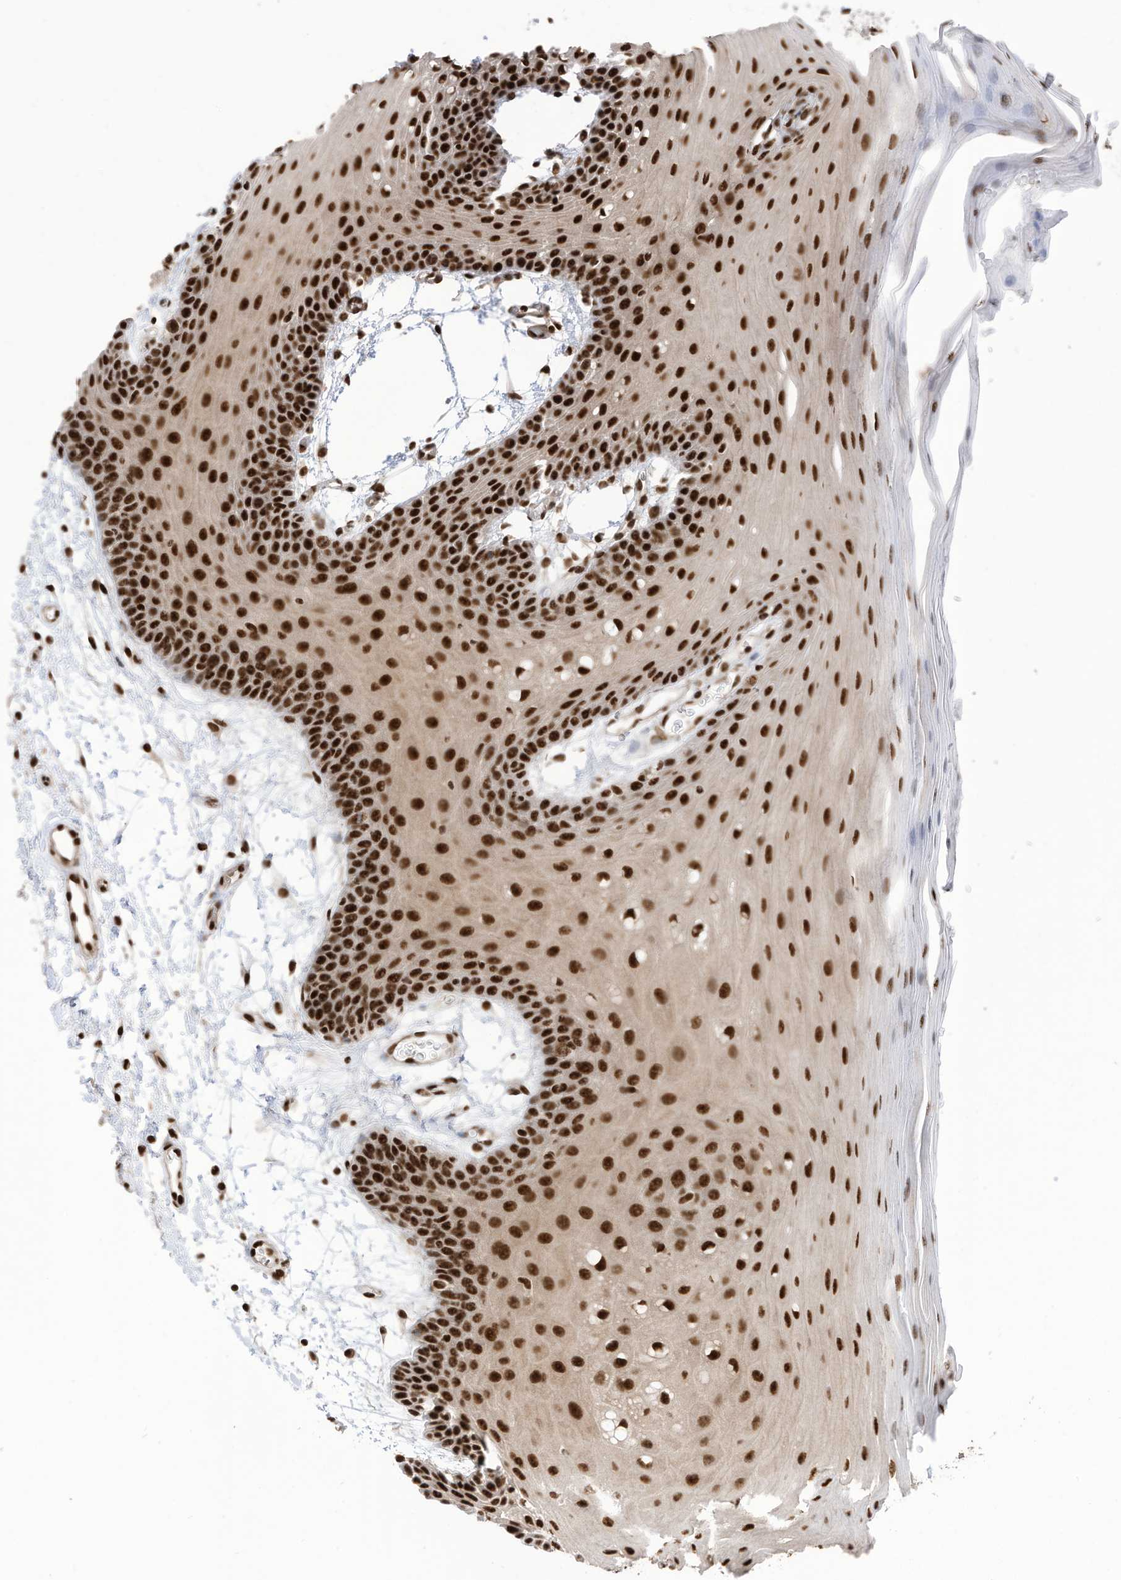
{"staining": {"intensity": "strong", "quantity": ">75%", "location": "nuclear"}, "tissue": "oral mucosa", "cell_type": "Squamous epithelial cells", "image_type": "normal", "snomed": [{"axis": "morphology", "description": "Normal tissue, NOS"}, {"axis": "topography", "description": "Skeletal muscle"}, {"axis": "topography", "description": "Oral tissue"}, {"axis": "topography", "description": "Salivary gland"}, {"axis": "topography", "description": "Peripheral nerve tissue"}], "caption": "Approximately >75% of squamous epithelial cells in unremarkable human oral mucosa exhibit strong nuclear protein staining as visualized by brown immunohistochemical staining.", "gene": "SF3A3", "patient": {"sex": "male", "age": 54}}